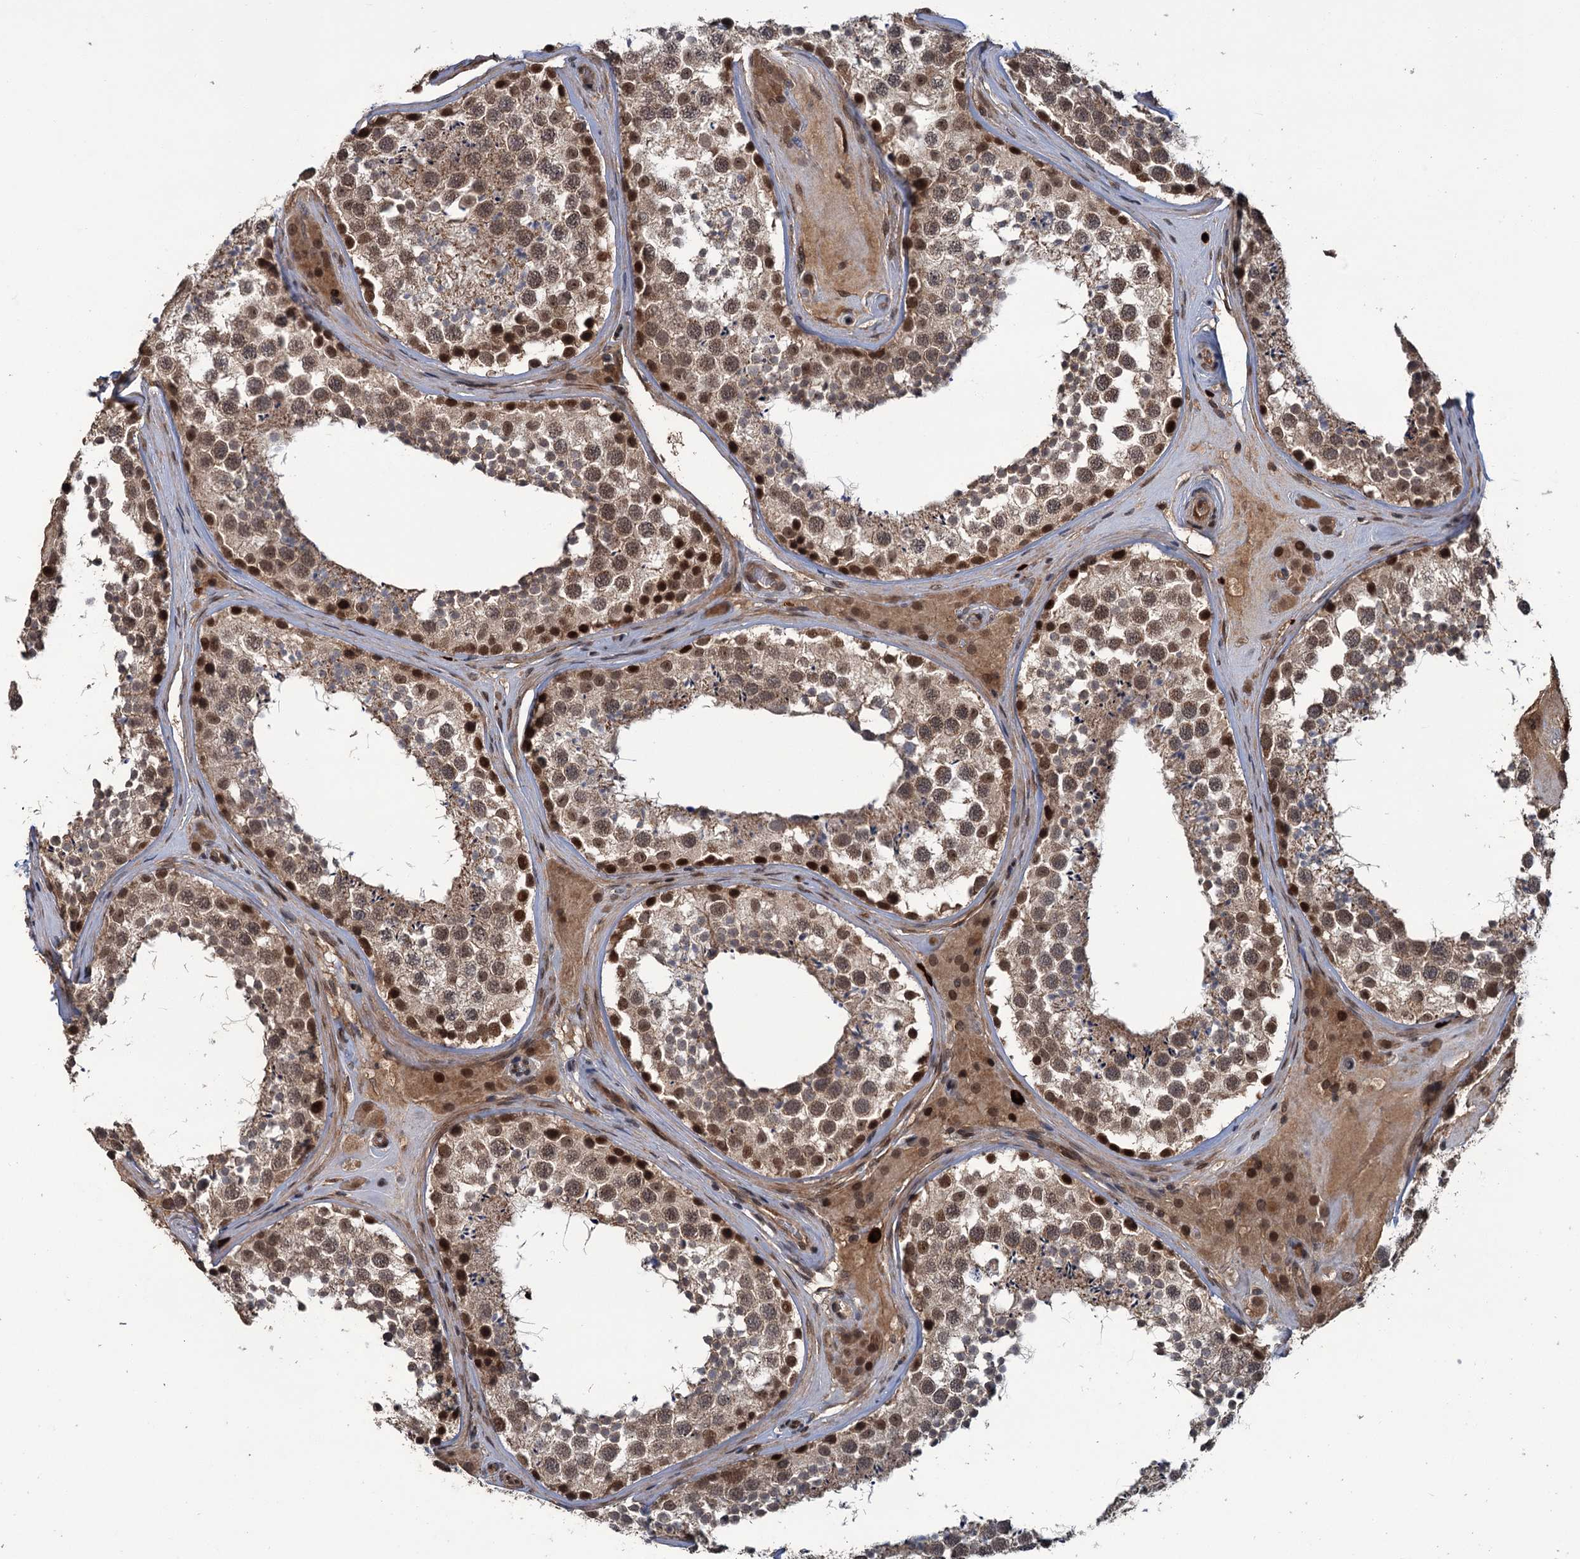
{"staining": {"intensity": "strong", "quantity": "25%-75%", "location": "cytoplasmic/membranous,nuclear"}, "tissue": "testis", "cell_type": "Cells in seminiferous ducts", "image_type": "normal", "snomed": [{"axis": "morphology", "description": "Normal tissue, NOS"}, {"axis": "topography", "description": "Testis"}], "caption": "DAB immunohistochemical staining of unremarkable testis demonstrates strong cytoplasmic/membranous,nuclear protein positivity in approximately 25%-75% of cells in seminiferous ducts.", "gene": "KANSL2", "patient": {"sex": "male", "age": 46}}